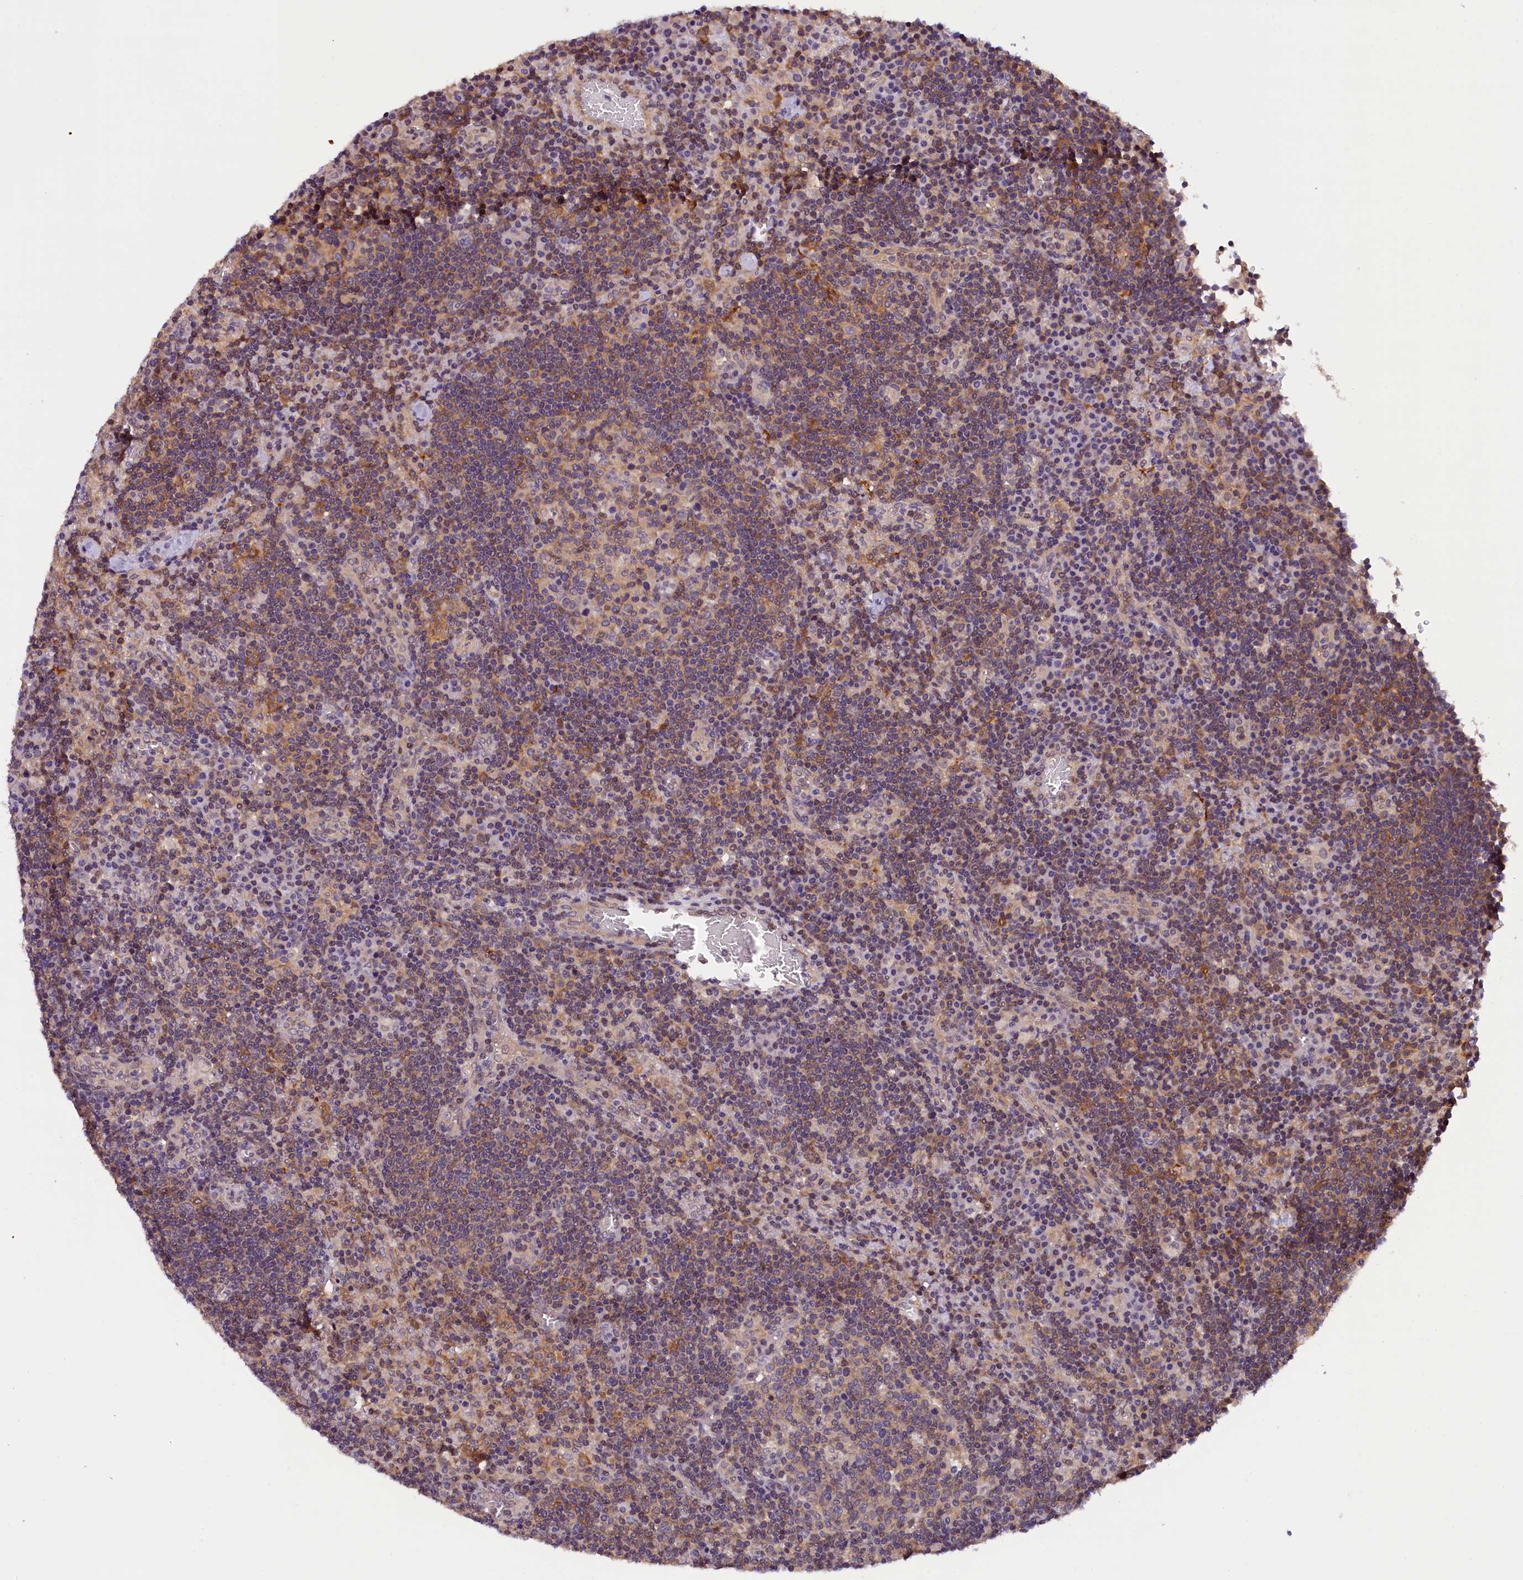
{"staining": {"intensity": "weak", "quantity": ">75%", "location": "cytoplasmic/membranous"}, "tissue": "lymph node", "cell_type": "Germinal center cells", "image_type": "normal", "snomed": [{"axis": "morphology", "description": "Normal tissue, NOS"}, {"axis": "topography", "description": "Lymph node"}], "caption": "A low amount of weak cytoplasmic/membranous expression is seen in approximately >75% of germinal center cells in normal lymph node. The staining is performed using DAB brown chromogen to label protein expression. The nuclei are counter-stained blue using hematoxylin.", "gene": "TBCB", "patient": {"sex": "male", "age": 58}}